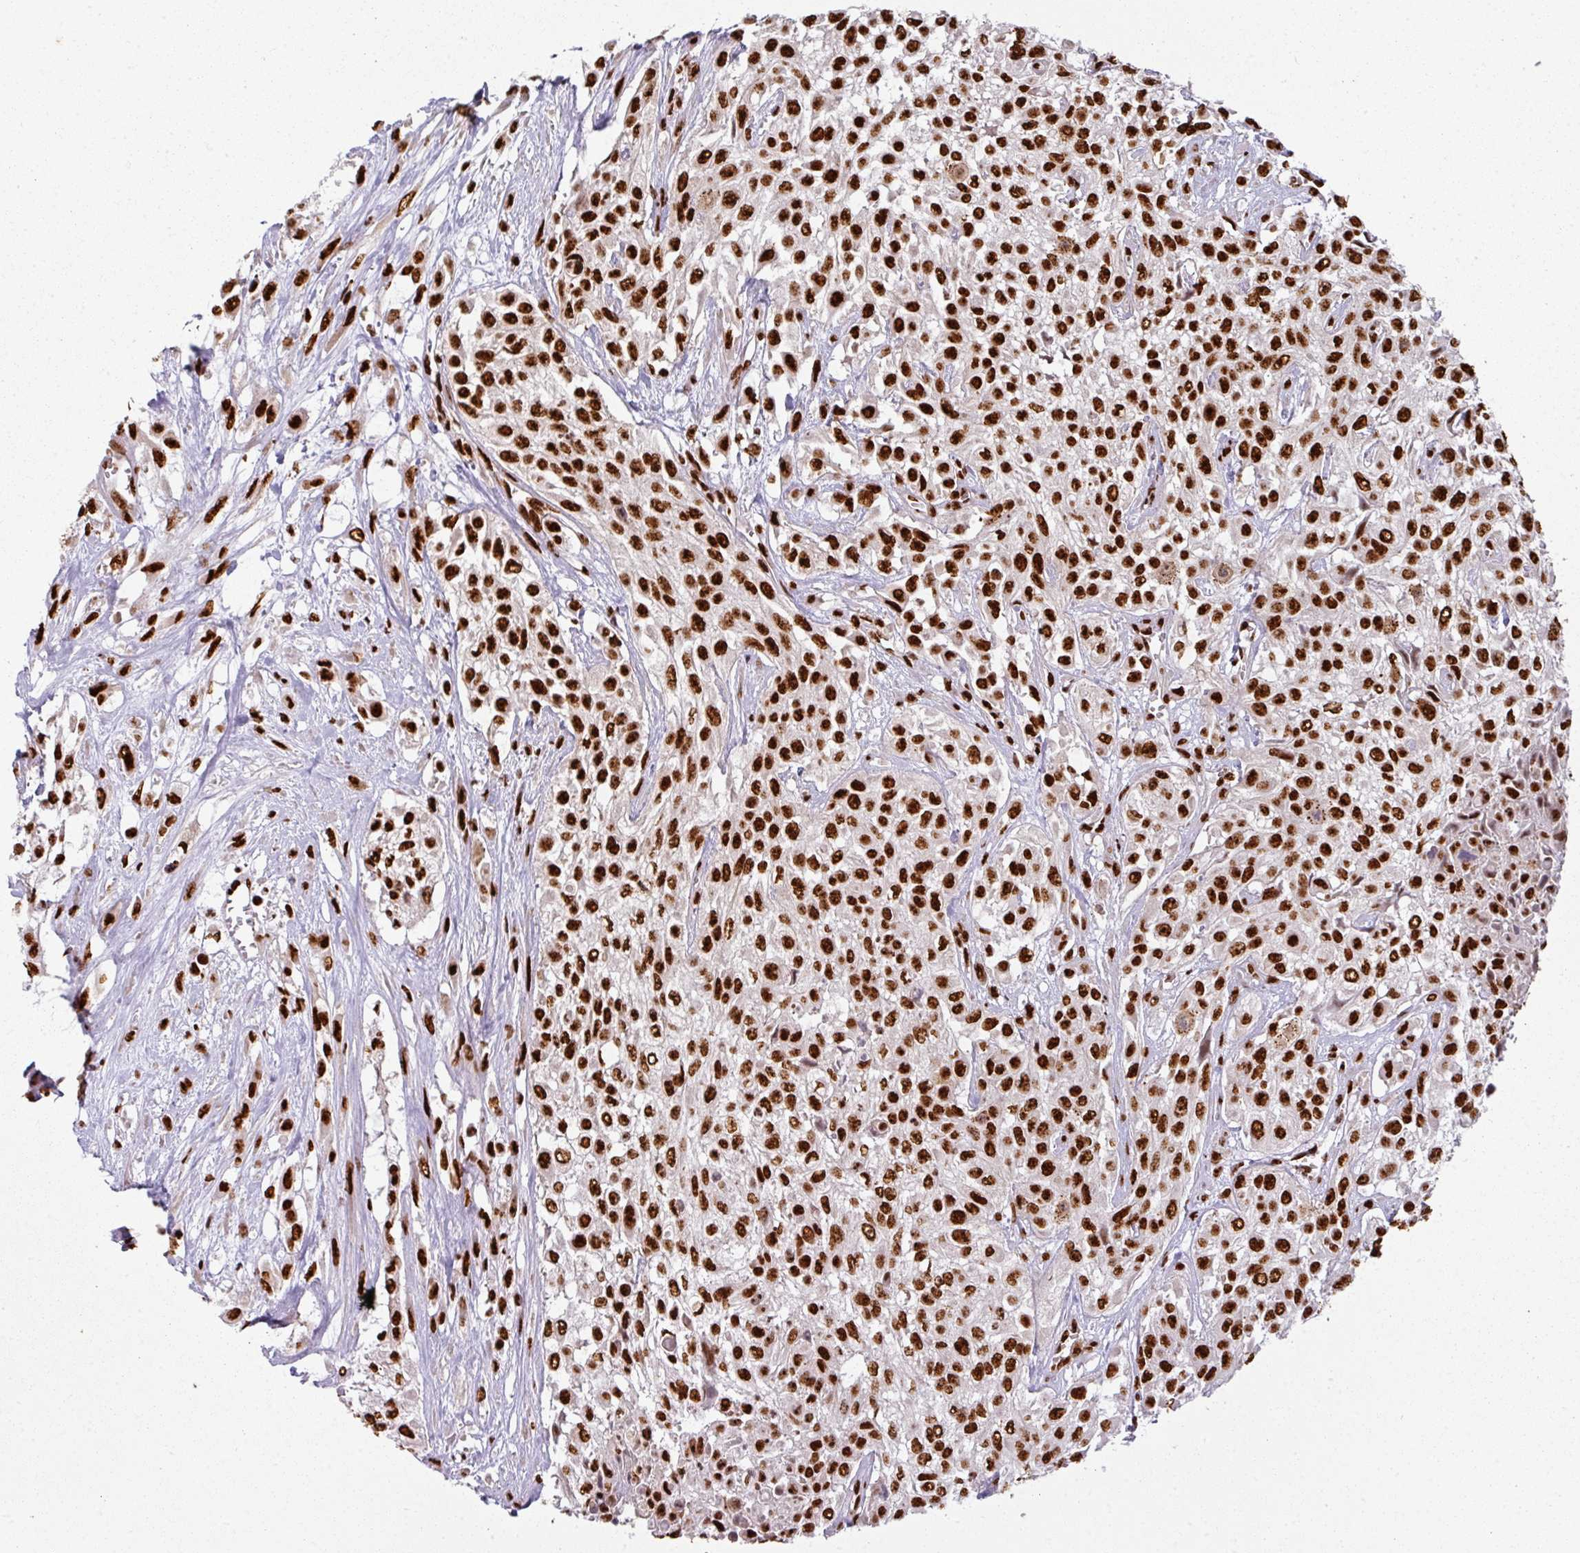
{"staining": {"intensity": "strong", "quantity": ">75%", "location": "nuclear"}, "tissue": "urothelial cancer", "cell_type": "Tumor cells", "image_type": "cancer", "snomed": [{"axis": "morphology", "description": "Urothelial carcinoma, High grade"}, {"axis": "topography", "description": "Urinary bladder"}], "caption": "Urothelial cancer tissue shows strong nuclear staining in about >75% of tumor cells Ihc stains the protein in brown and the nuclei are stained blue.", "gene": "SIK3", "patient": {"sex": "male", "age": 57}}